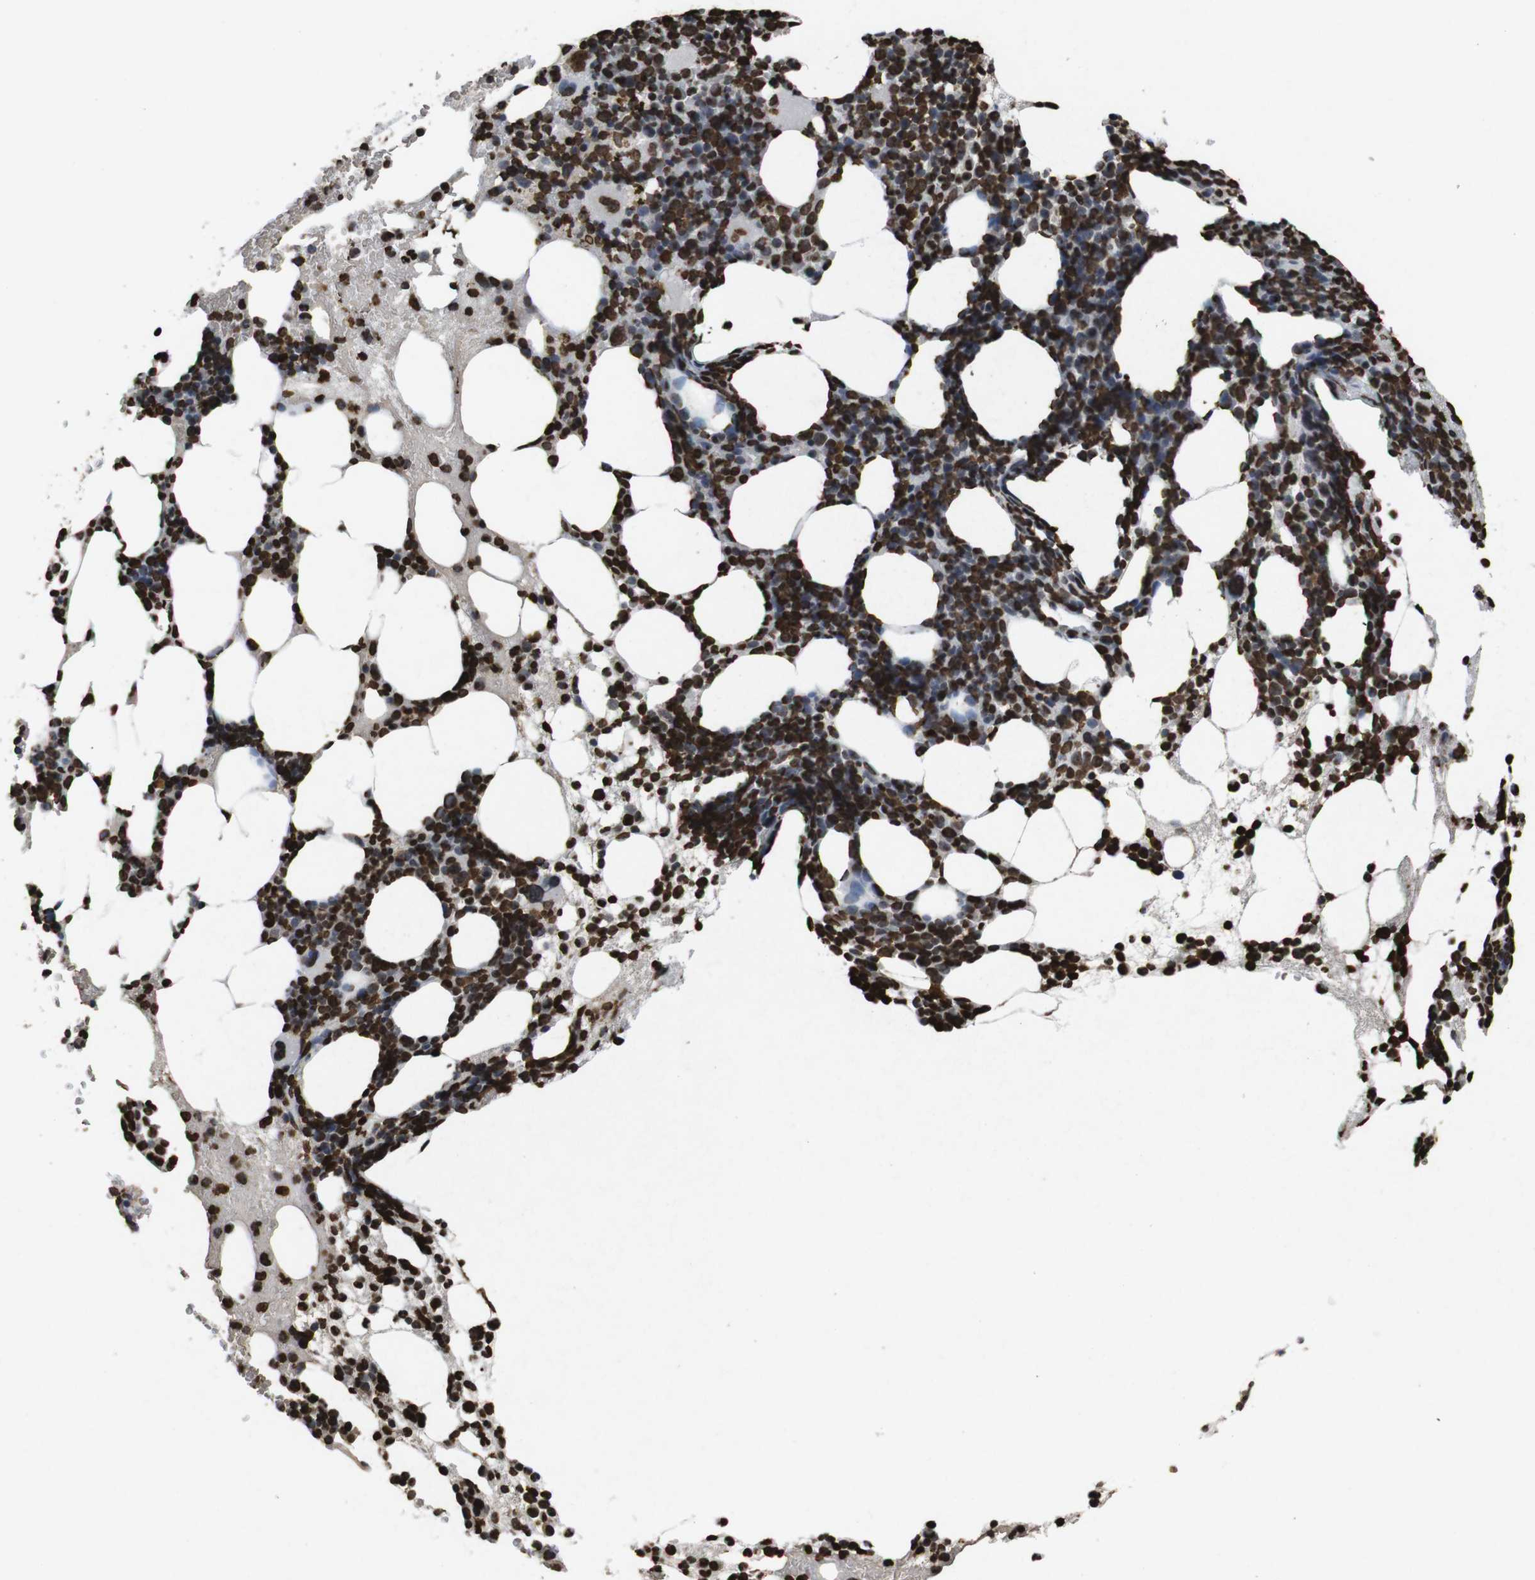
{"staining": {"intensity": "strong", "quantity": ">75%", "location": "nuclear"}, "tissue": "bone marrow", "cell_type": "Hematopoietic cells", "image_type": "normal", "snomed": [{"axis": "morphology", "description": "Normal tissue, NOS"}, {"axis": "morphology", "description": "Inflammation, NOS"}, {"axis": "topography", "description": "Bone marrow"}], "caption": "Approximately >75% of hematopoietic cells in benign human bone marrow show strong nuclear protein expression as visualized by brown immunohistochemical staining.", "gene": "MDM2", "patient": {"sex": "female", "age": 76}}